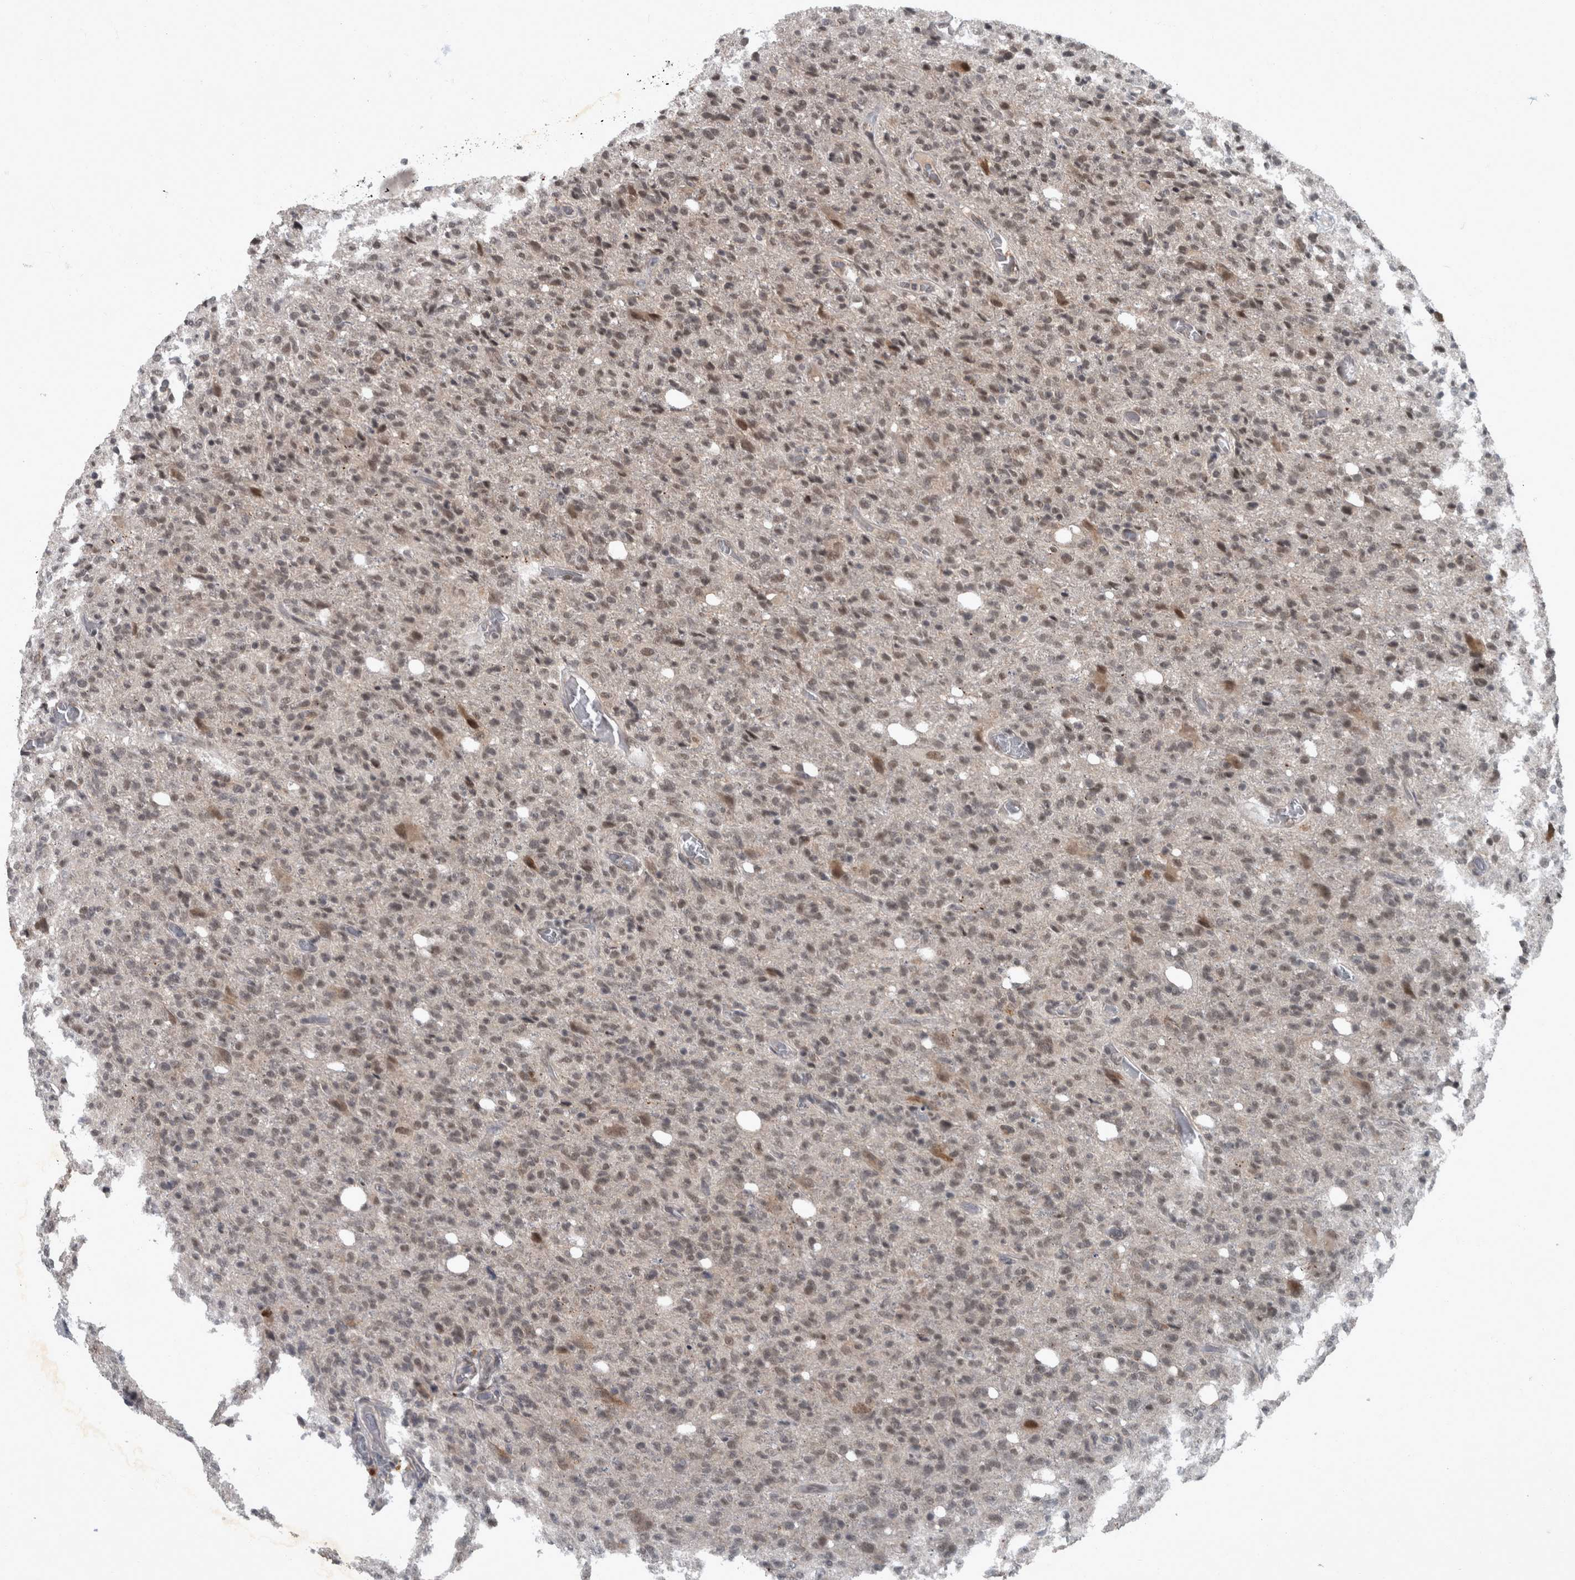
{"staining": {"intensity": "moderate", "quantity": ">75%", "location": "nuclear"}, "tissue": "glioma", "cell_type": "Tumor cells", "image_type": "cancer", "snomed": [{"axis": "morphology", "description": "Glioma, malignant, High grade"}, {"axis": "topography", "description": "Brain"}], "caption": "Protein staining exhibits moderate nuclear staining in approximately >75% of tumor cells in malignant glioma (high-grade).", "gene": "WDR33", "patient": {"sex": "female", "age": 57}}